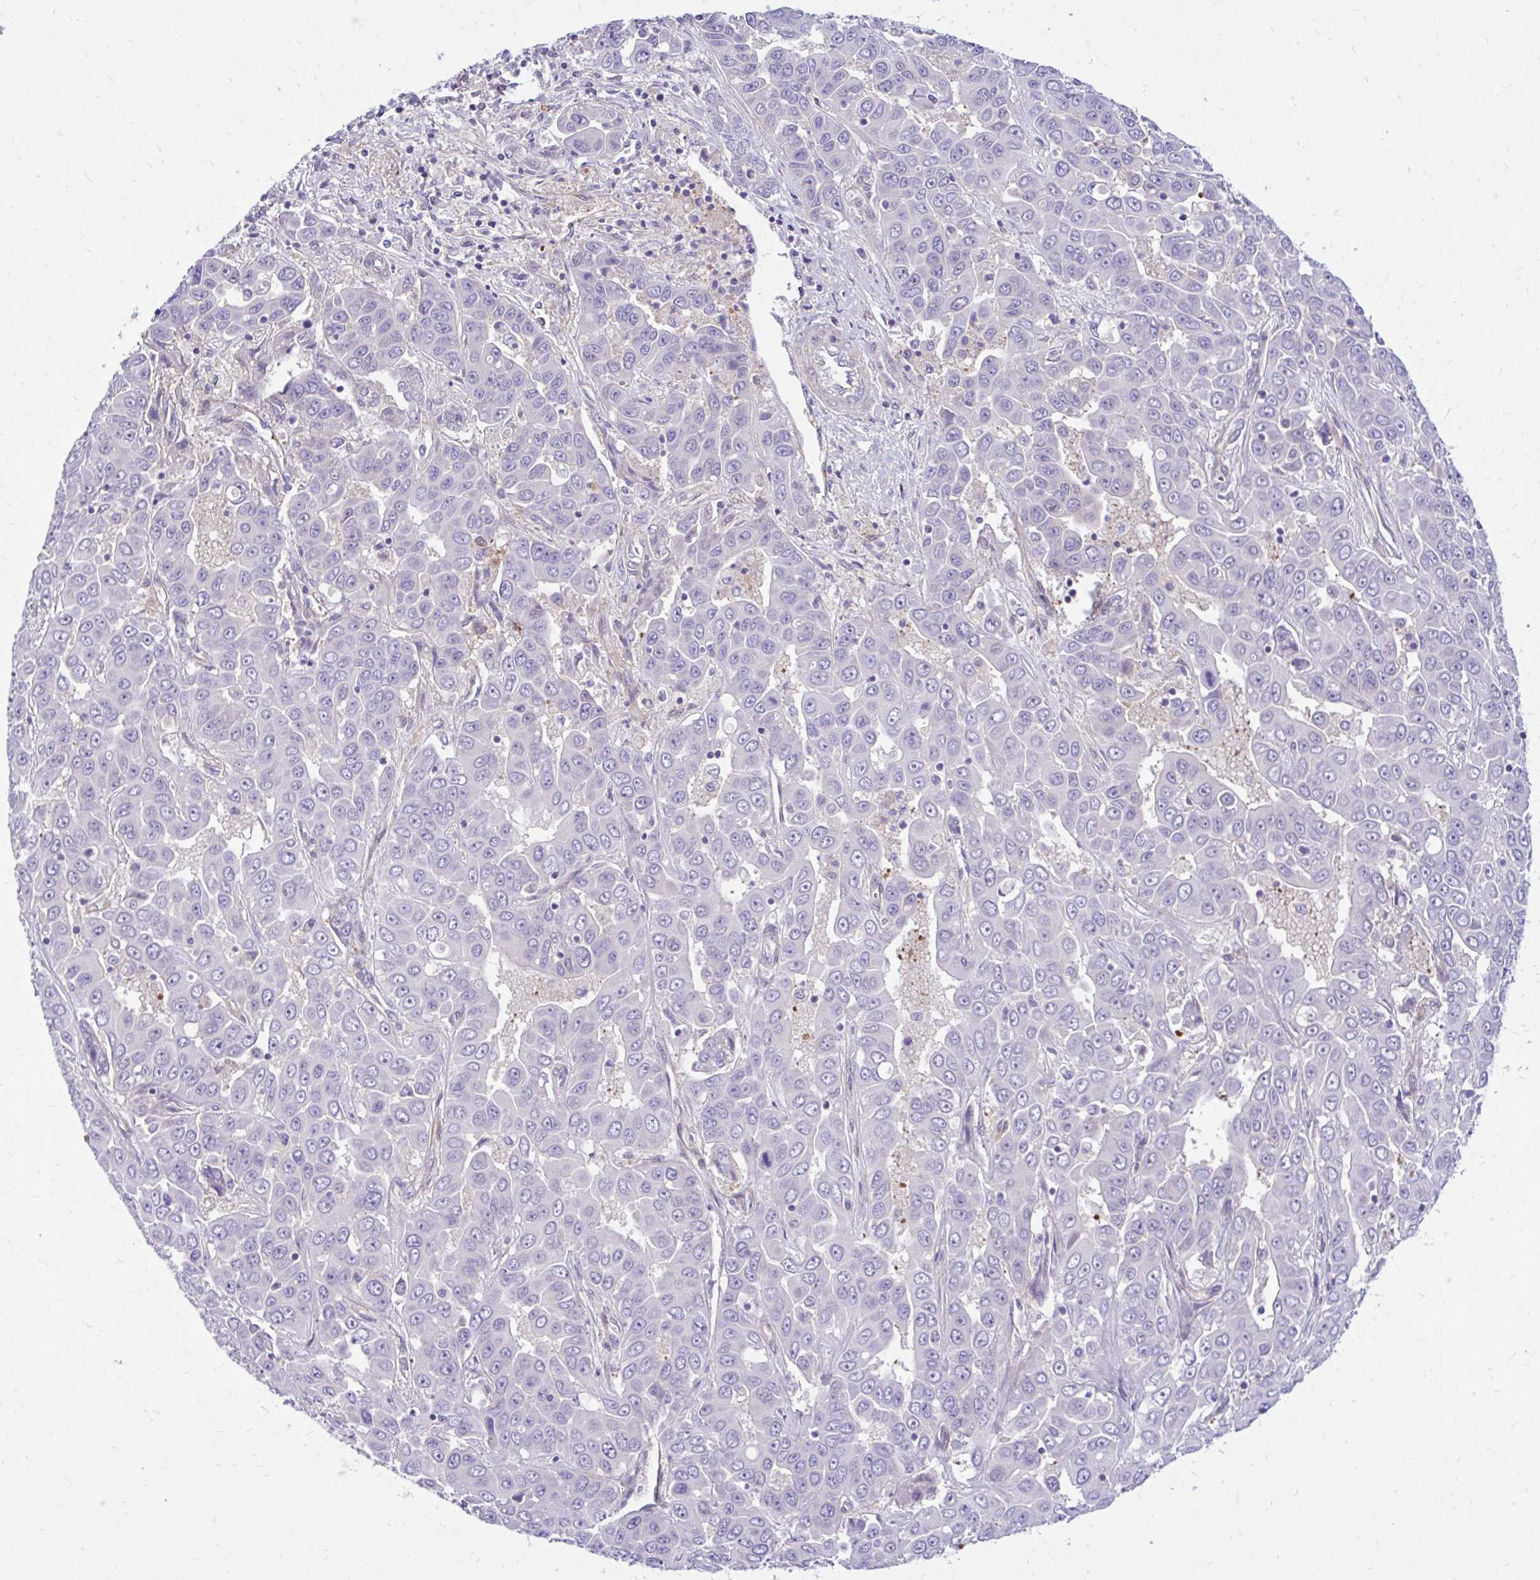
{"staining": {"intensity": "negative", "quantity": "none", "location": "none"}, "tissue": "liver cancer", "cell_type": "Tumor cells", "image_type": "cancer", "snomed": [{"axis": "morphology", "description": "Cholangiocarcinoma"}, {"axis": "topography", "description": "Liver"}], "caption": "Photomicrograph shows no significant protein staining in tumor cells of liver cancer. (DAB (3,3'-diaminobenzidine) IHC, high magnification).", "gene": "ESPNL", "patient": {"sex": "female", "age": 52}}